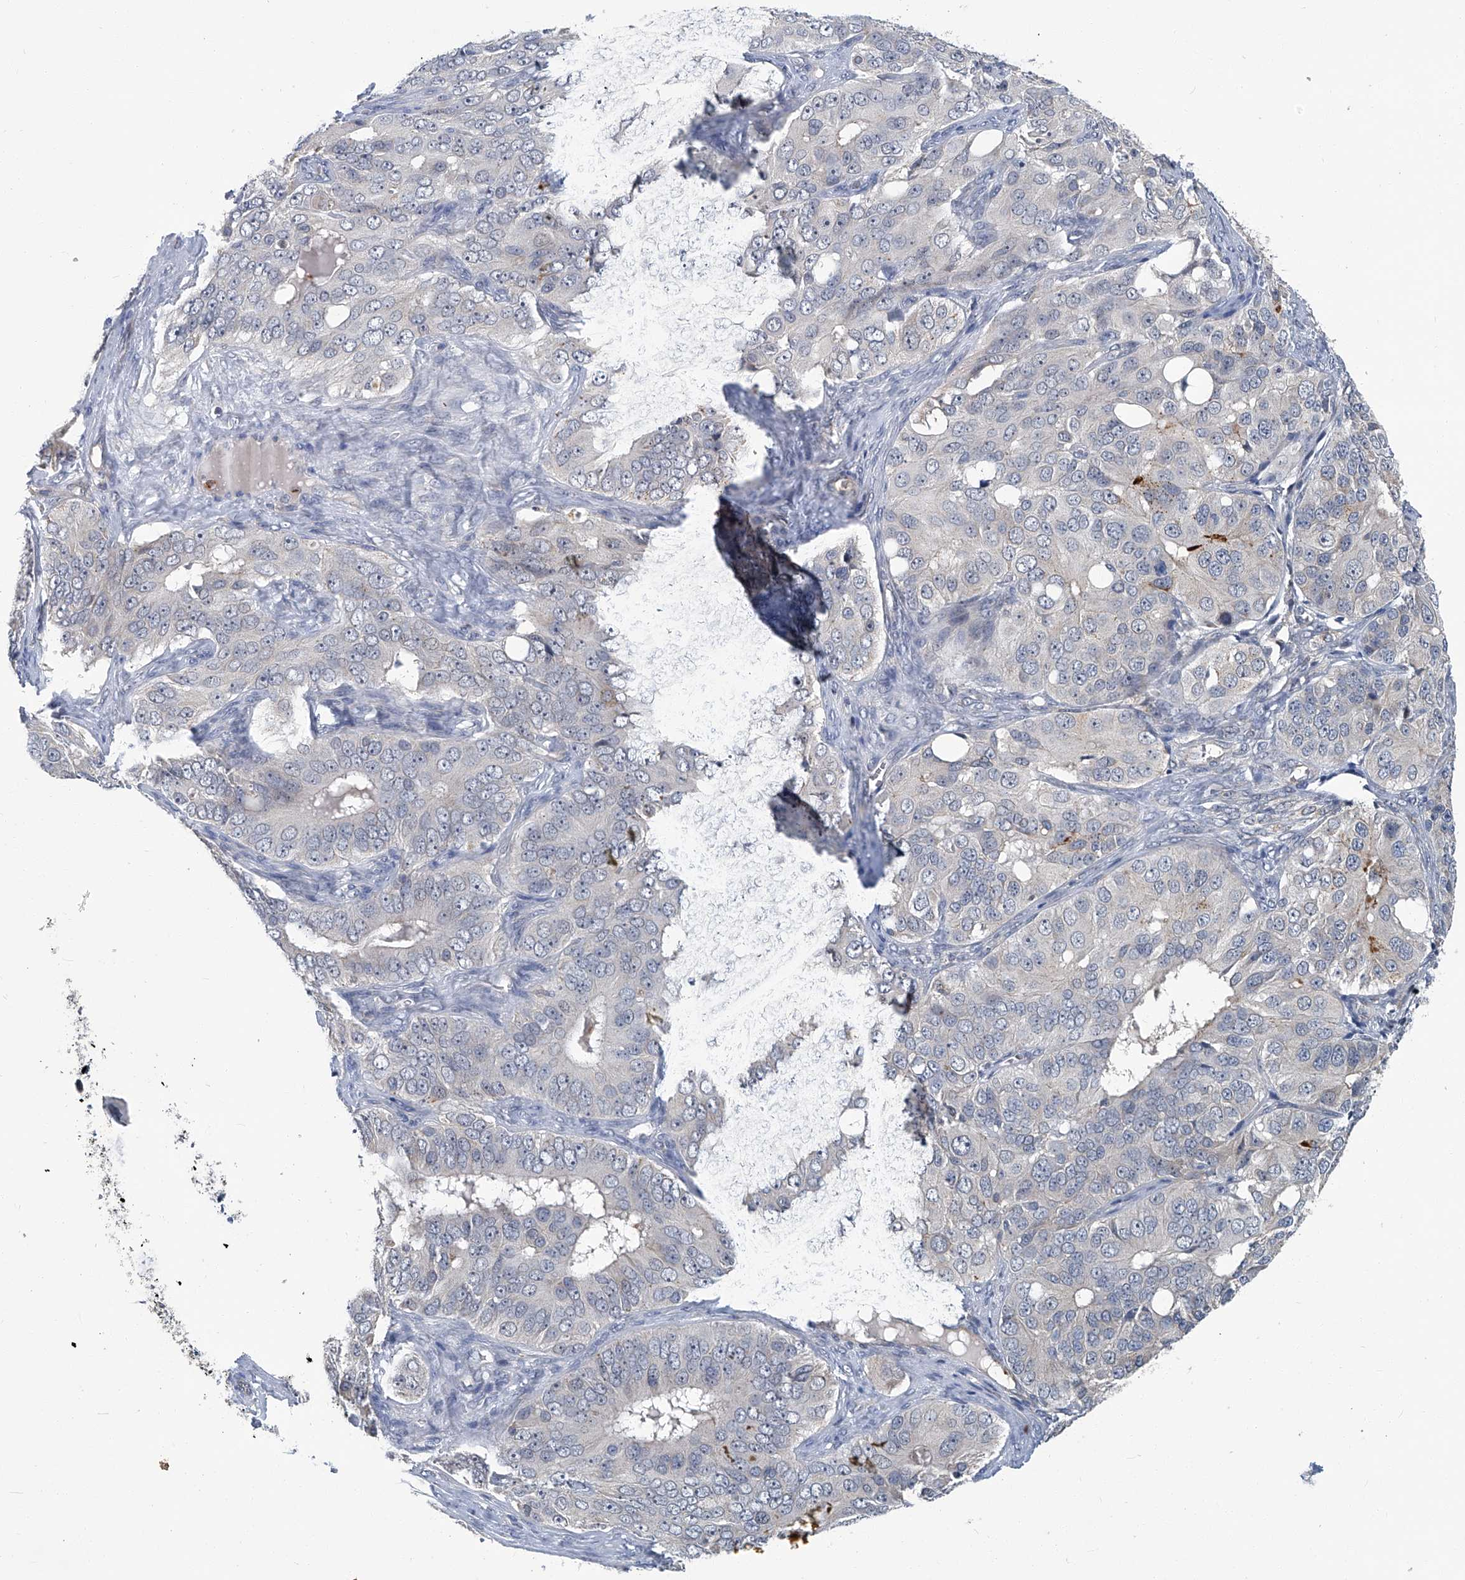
{"staining": {"intensity": "negative", "quantity": "none", "location": "none"}, "tissue": "ovarian cancer", "cell_type": "Tumor cells", "image_type": "cancer", "snomed": [{"axis": "morphology", "description": "Carcinoma, endometroid"}, {"axis": "topography", "description": "Ovary"}], "caption": "The histopathology image exhibits no significant staining in tumor cells of endometroid carcinoma (ovarian).", "gene": "AKNAD1", "patient": {"sex": "female", "age": 51}}